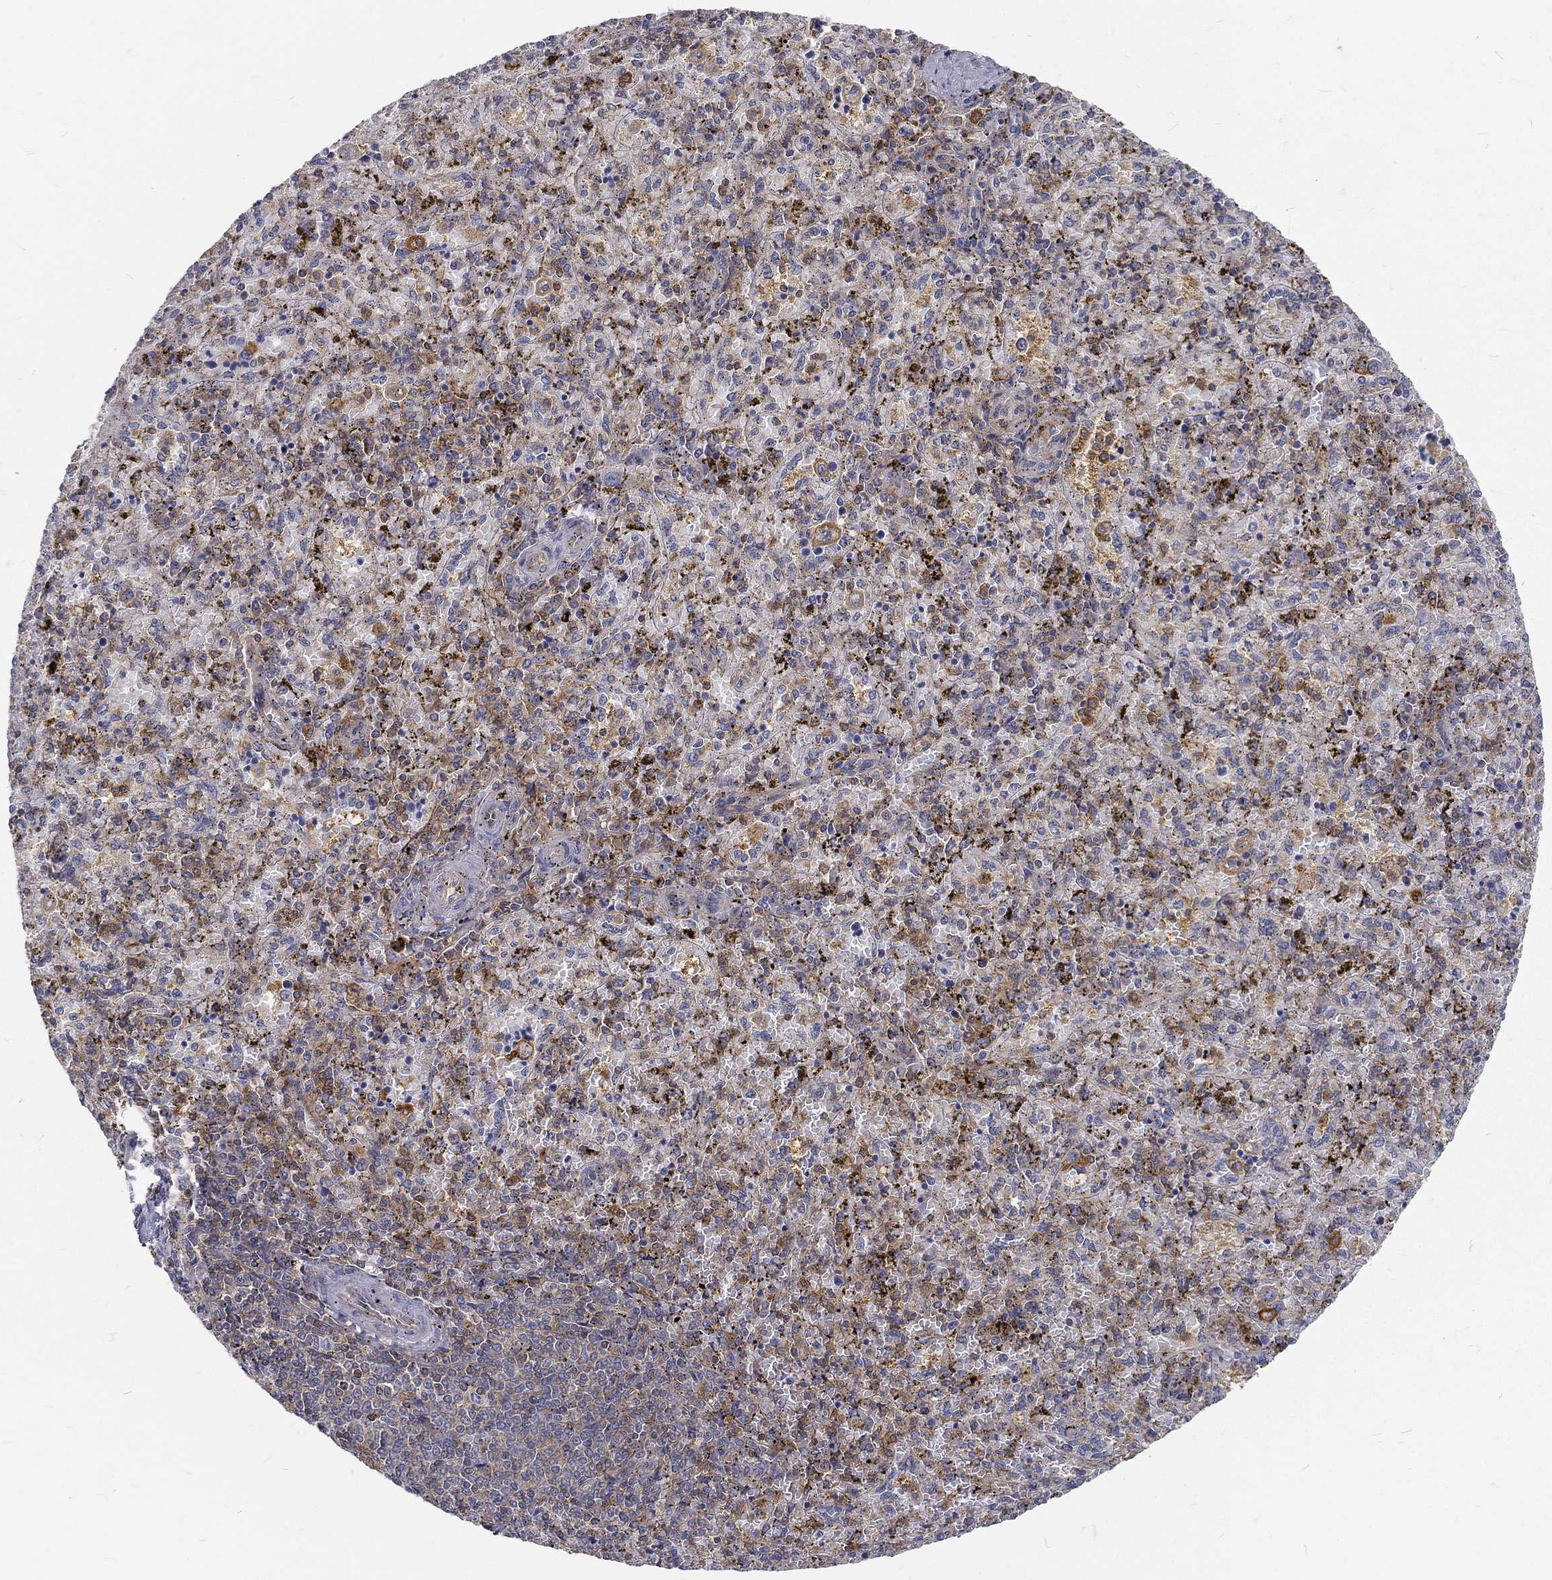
{"staining": {"intensity": "weak", "quantity": "25%-75%", "location": "cytoplasmic/membranous"}, "tissue": "spleen", "cell_type": "Cells in red pulp", "image_type": "normal", "snomed": [{"axis": "morphology", "description": "Normal tissue, NOS"}, {"axis": "topography", "description": "Spleen"}], "caption": "DAB immunohistochemical staining of benign human spleen displays weak cytoplasmic/membranous protein expression in approximately 25%-75% of cells in red pulp. Immunohistochemistry stains the protein in brown and the nuclei are stained blue.", "gene": "MTMR11", "patient": {"sex": "female", "age": 50}}